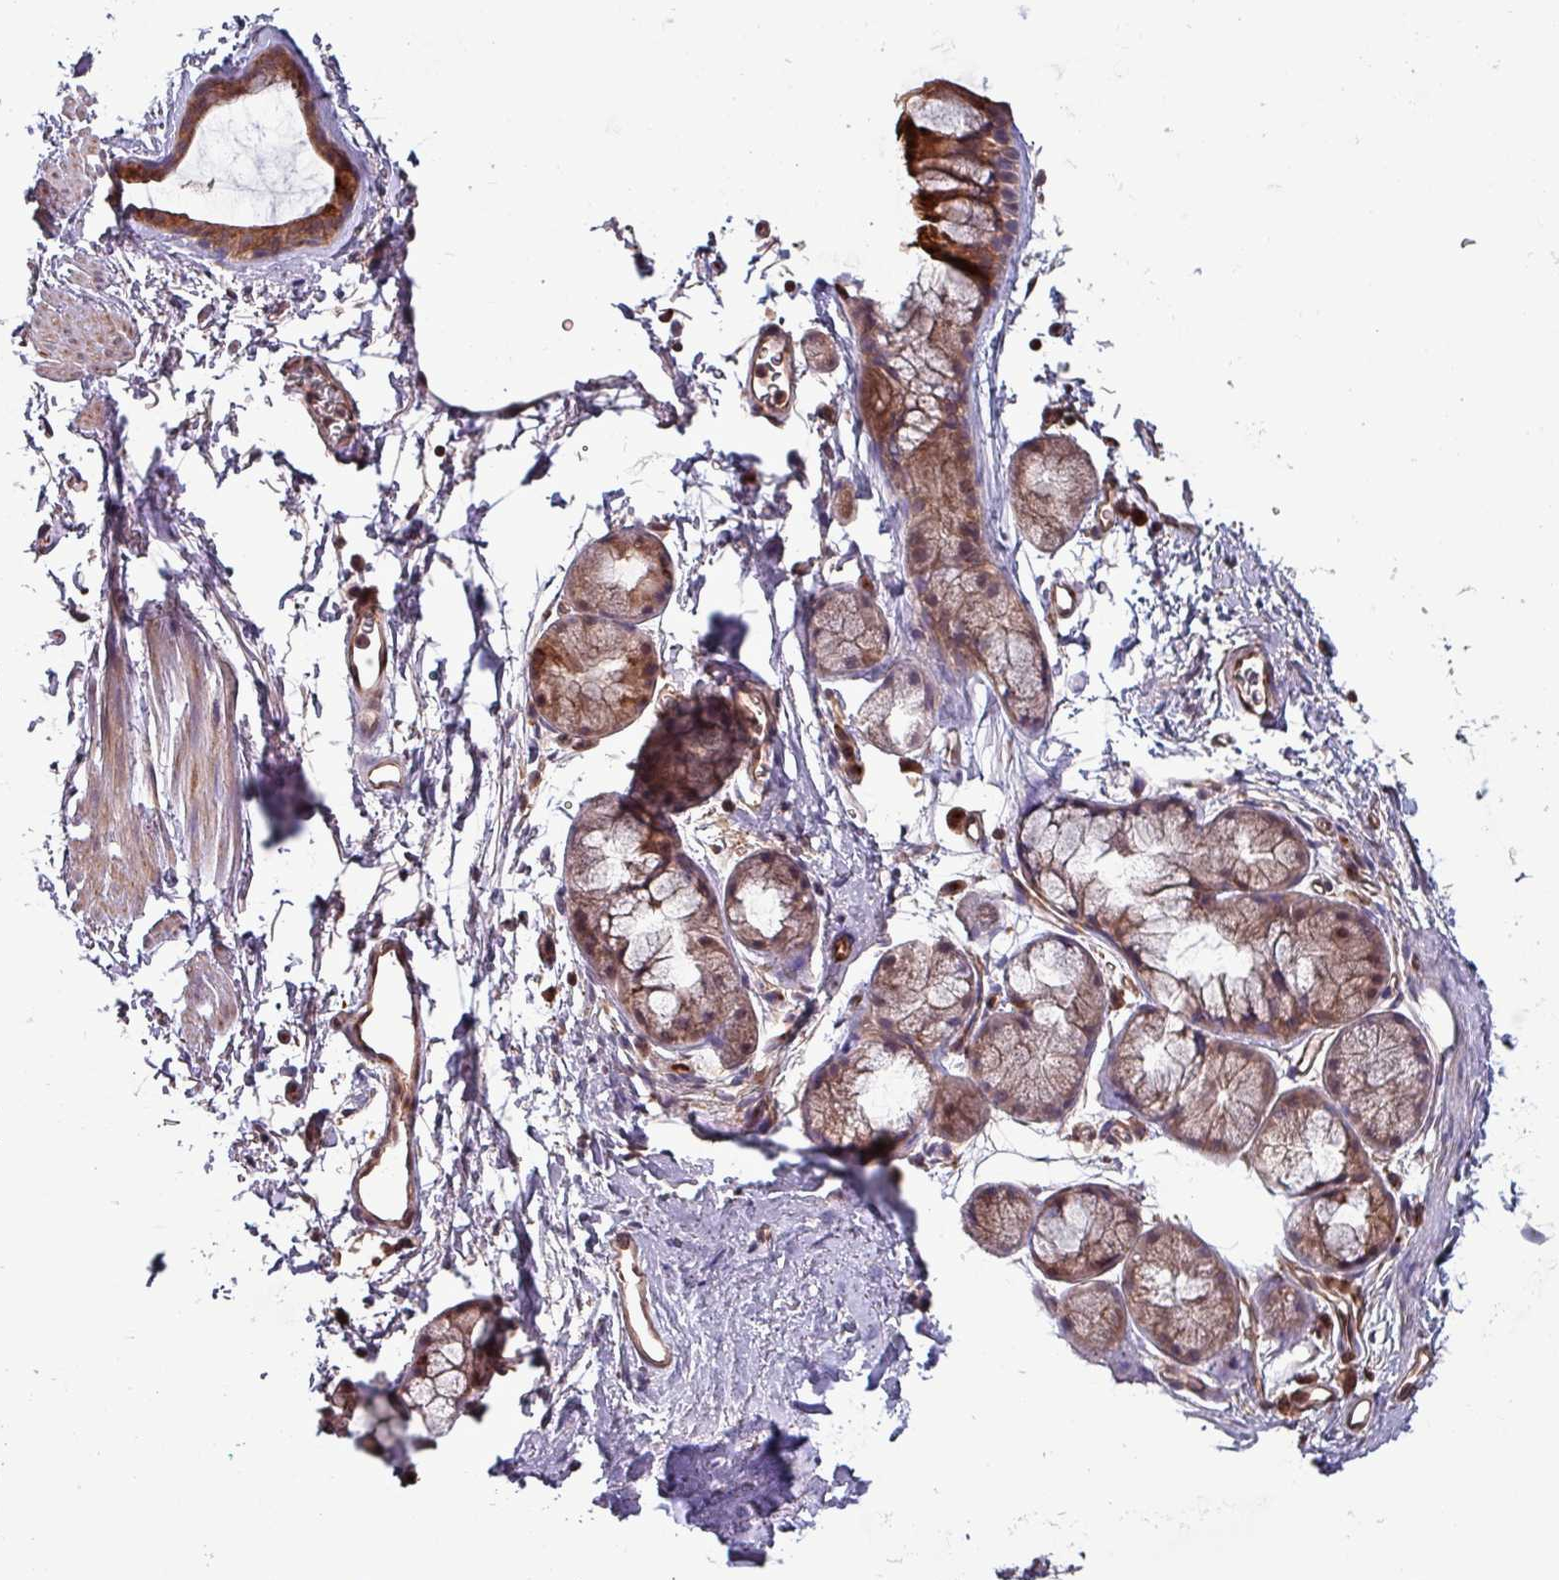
{"staining": {"intensity": "negative", "quantity": "none", "location": "none"}, "tissue": "soft tissue", "cell_type": "Chondrocytes", "image_type": "normal", "snomed": [{"axis": "morphology", "description": "Normal tissue, NOS"}, {"axis": "topography", "description": "Lymph node"}, {"axis": "topography", "description": "Cartilage tissue"}, {"axis": "topography", "description": "Bronchus"}], "caption": "A high-resolution micrograph shows IHC staining of unremarkable soft tissue, which shows no significant positivity in chondrocytes.", "gene": "PSMB8", "patient": {"sex": "female", "age": 70}}